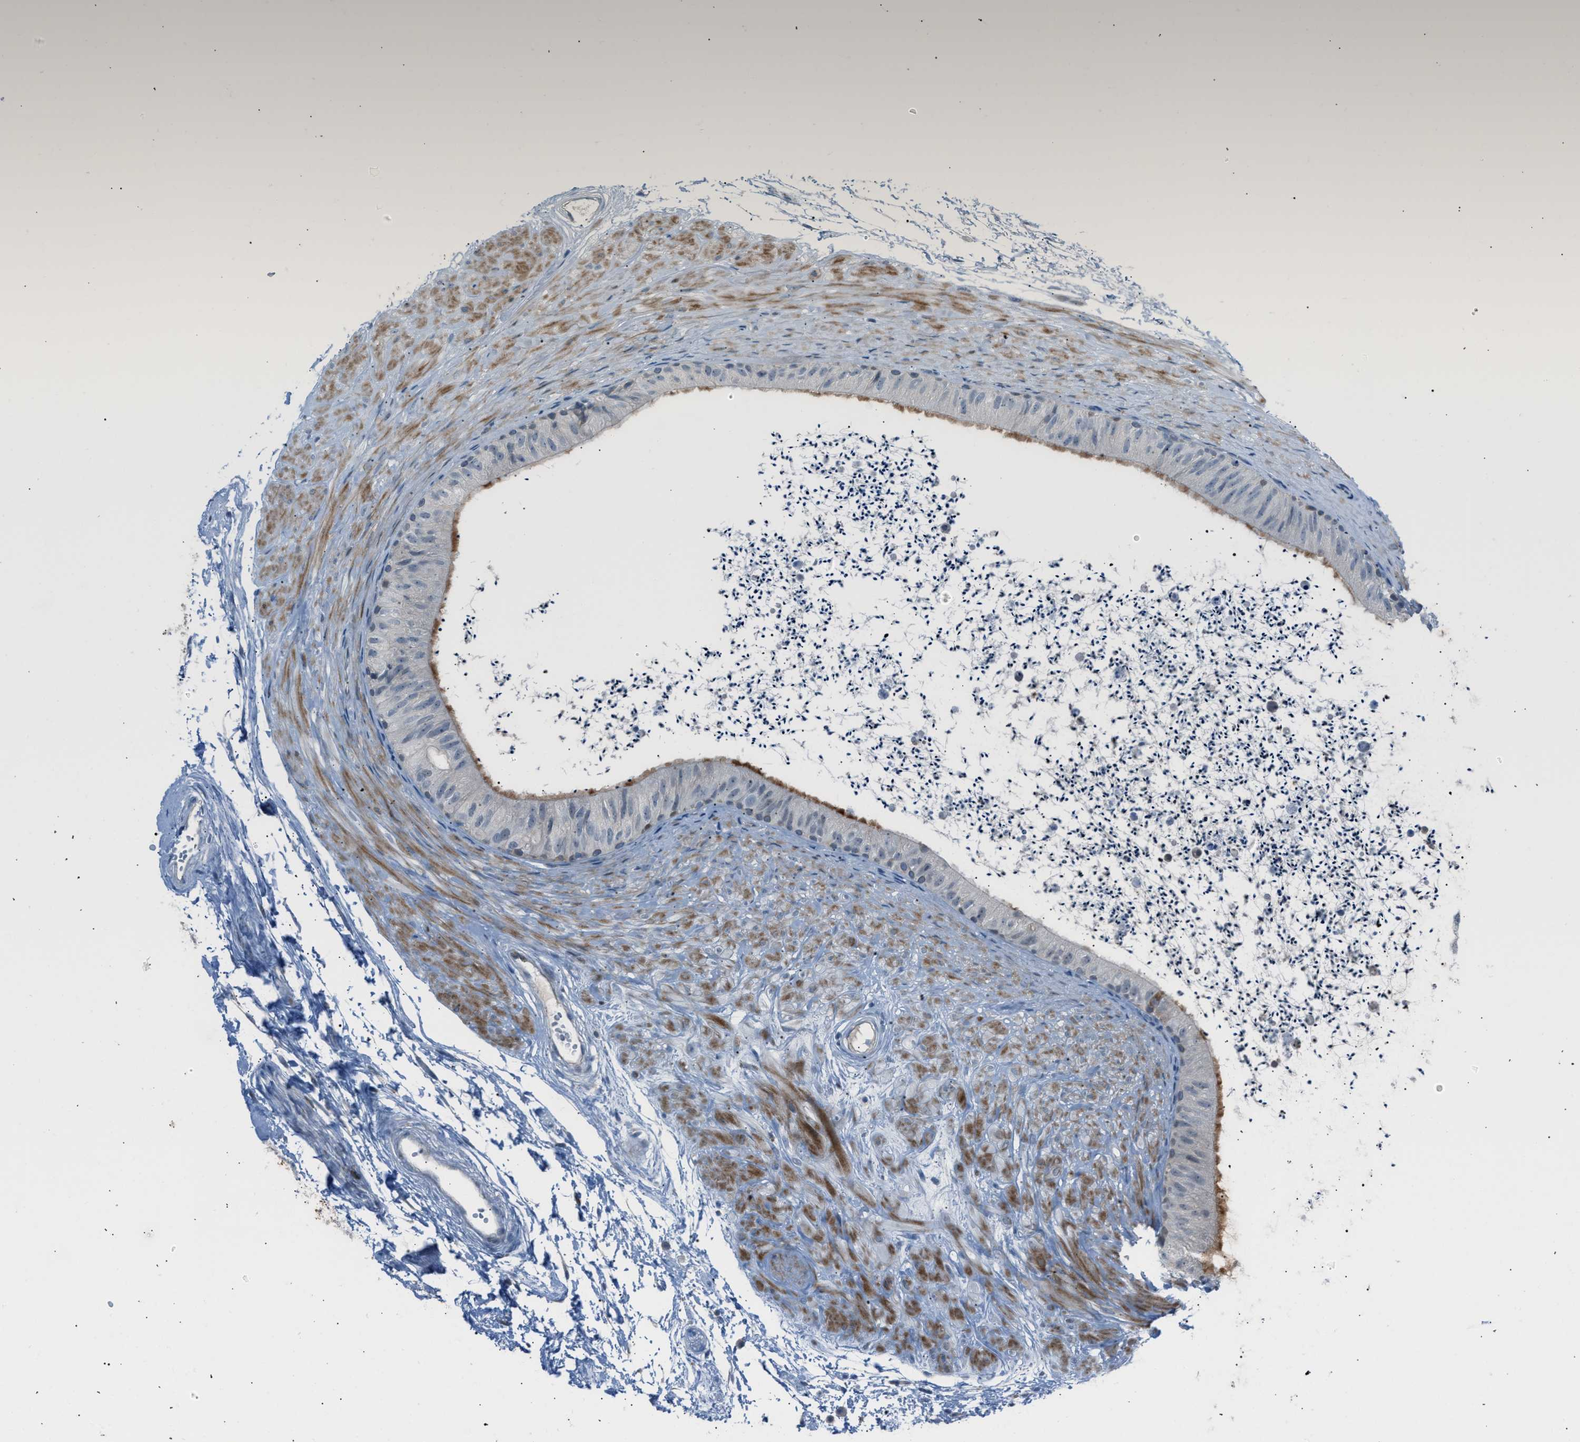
{"staining": {"intensity": "weak", "quantity": "<25%", "location": "cytoplasmic/membranous"}, "tissue": "epididymis", "cell_type": "Glandular cells", "image_type": "normal", "snomed": [{"axis": "morphology", "description": "Normal tissue, NOS"}, {"axis": "topography", "description": "Epididymis"}], "caption": "Histopathology image shows no significant protein positivity in glandular cells of benign epididymis. (Brightfield microscopy of DAB immunohistochemistry at high magnification).", "gene": "VPS41", "patient": {"sex": "male", "age": 56}}